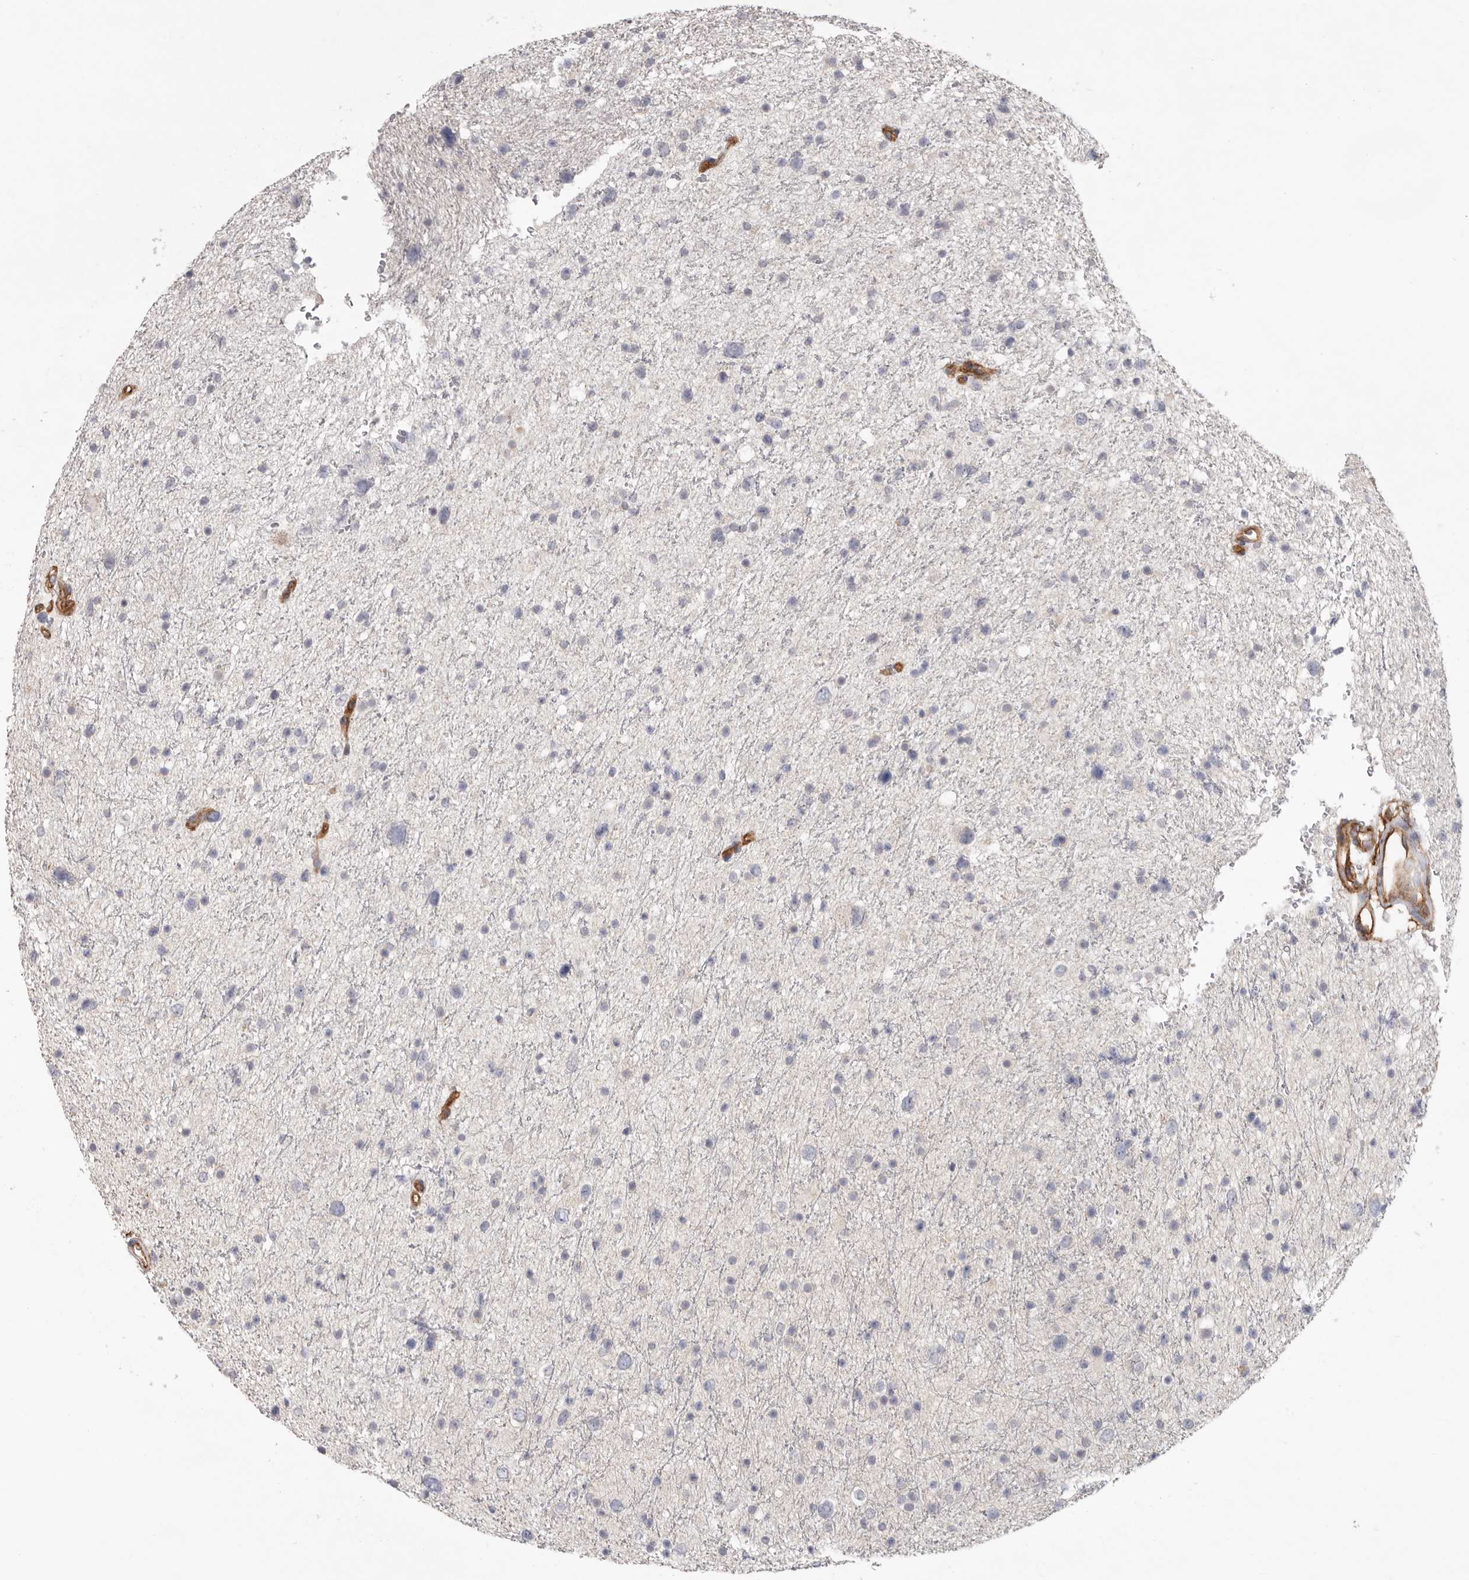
{"staining": {"intensity": "negative", "quantity": "none", "location": "none"}, "tissue": "glioma", "cell_type": "Tumor cells", "image_type": "cancer", "snomed": [{"axis": "morphology", "description": "Glioma, malignant, Low grade"}, {"axis": "topography", "description": "Brain"}], "caption": "High power microscopy micrograph of an immunohistochemistry (IHC) image of malignant low-grade glioma, revealing no significant staining in tumor cells.", "gene": "LRRC66", "patient": {"sex": "female", "age": 37}}